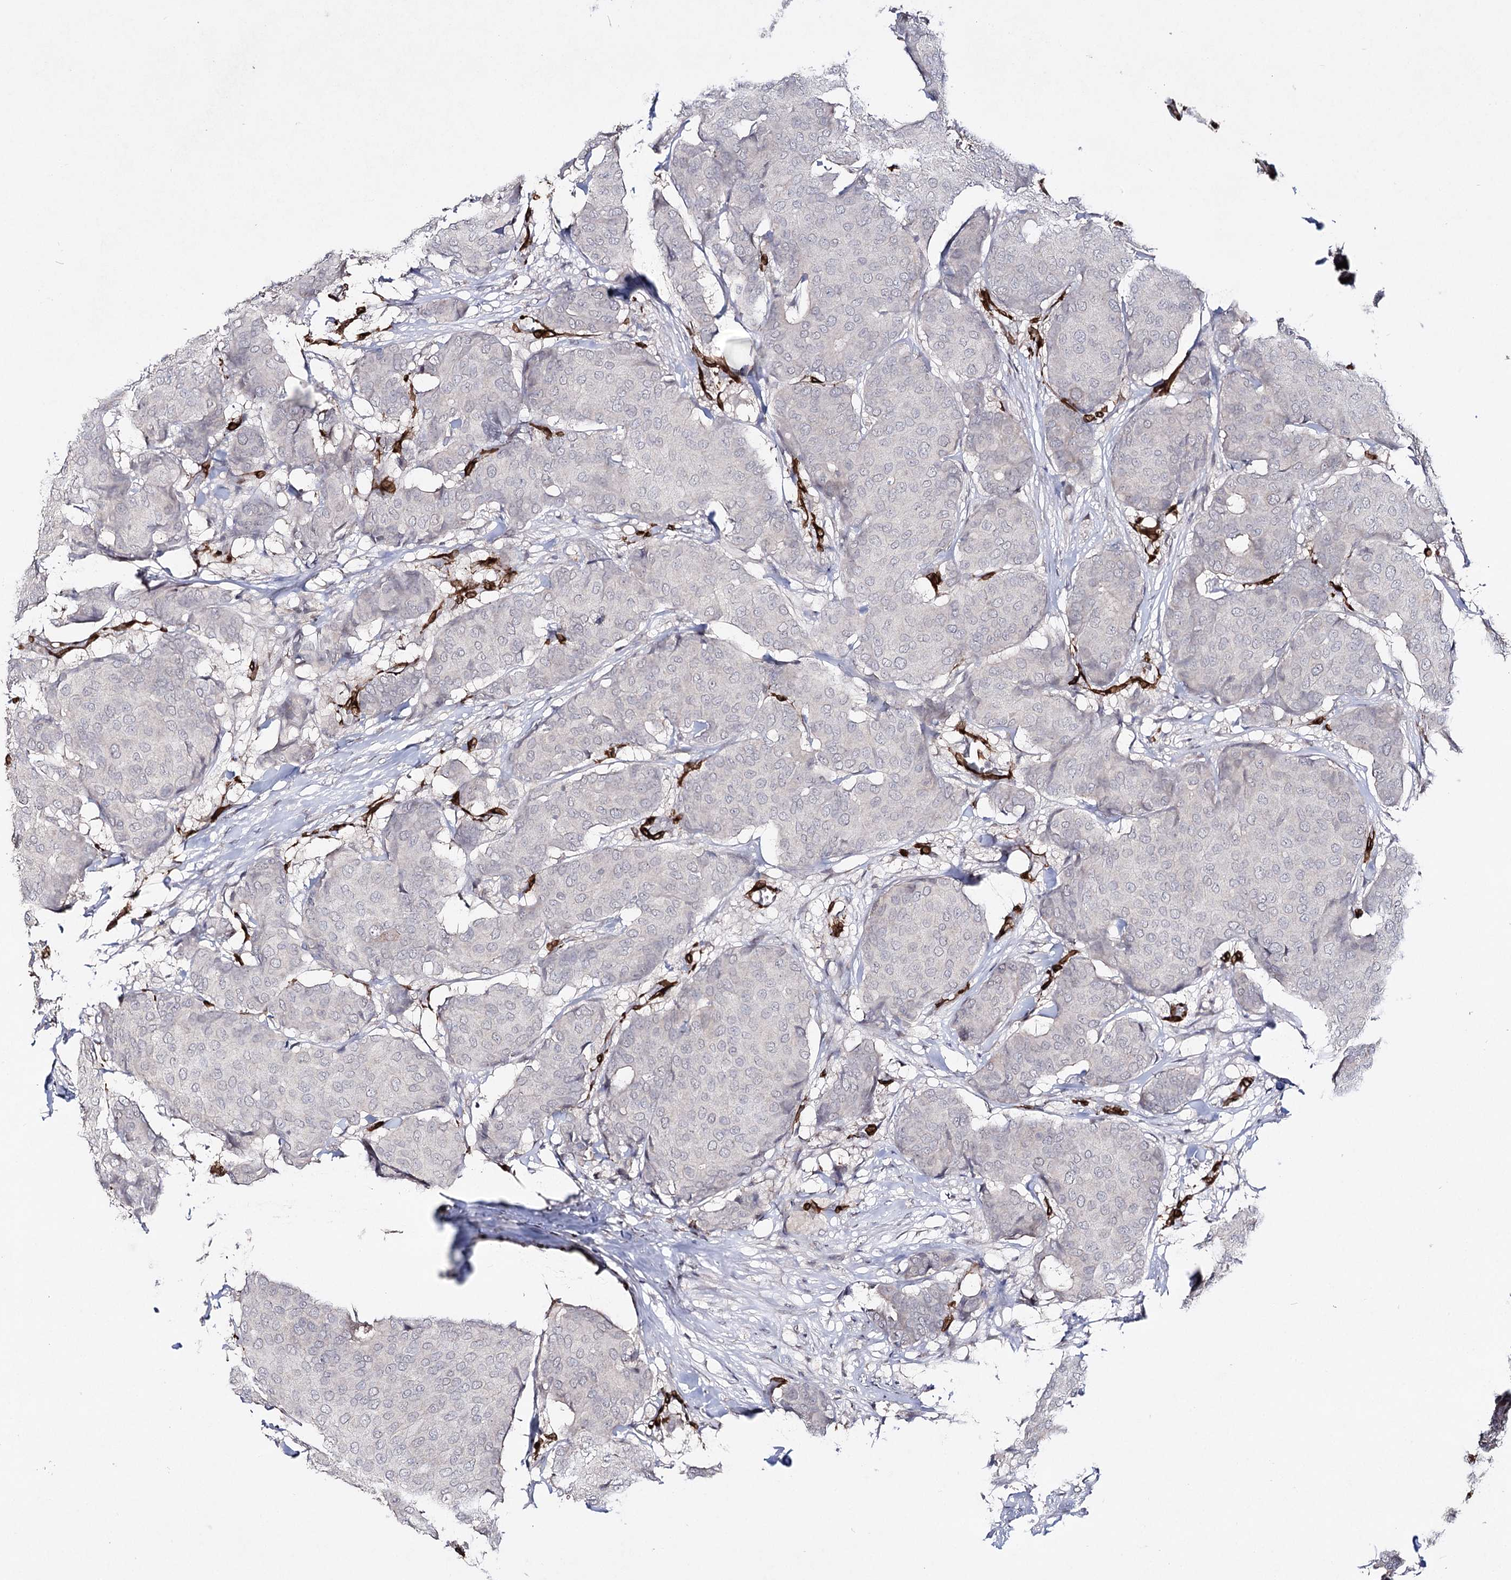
{"staining": {"intensity": "negative", "quantity": "none", "location": "none"}, "tissue": "breast cancer", "cell_type": "Tumor cells", "image_type": "cancer", "snomed": [{"axis": "morphology", "description": "Duct carcinoma"}, {"axis": "topography", "description": "Breast"}], "caption": "Immunohistochemistry histopathology image of neoplastic tissue: human intraductal carcinoma (breast) stained with DAB demonstrates no significant protein expression in tumor cells.", "gene": "HSD11B2", "patient": {"sex": "female", "age": 75}}